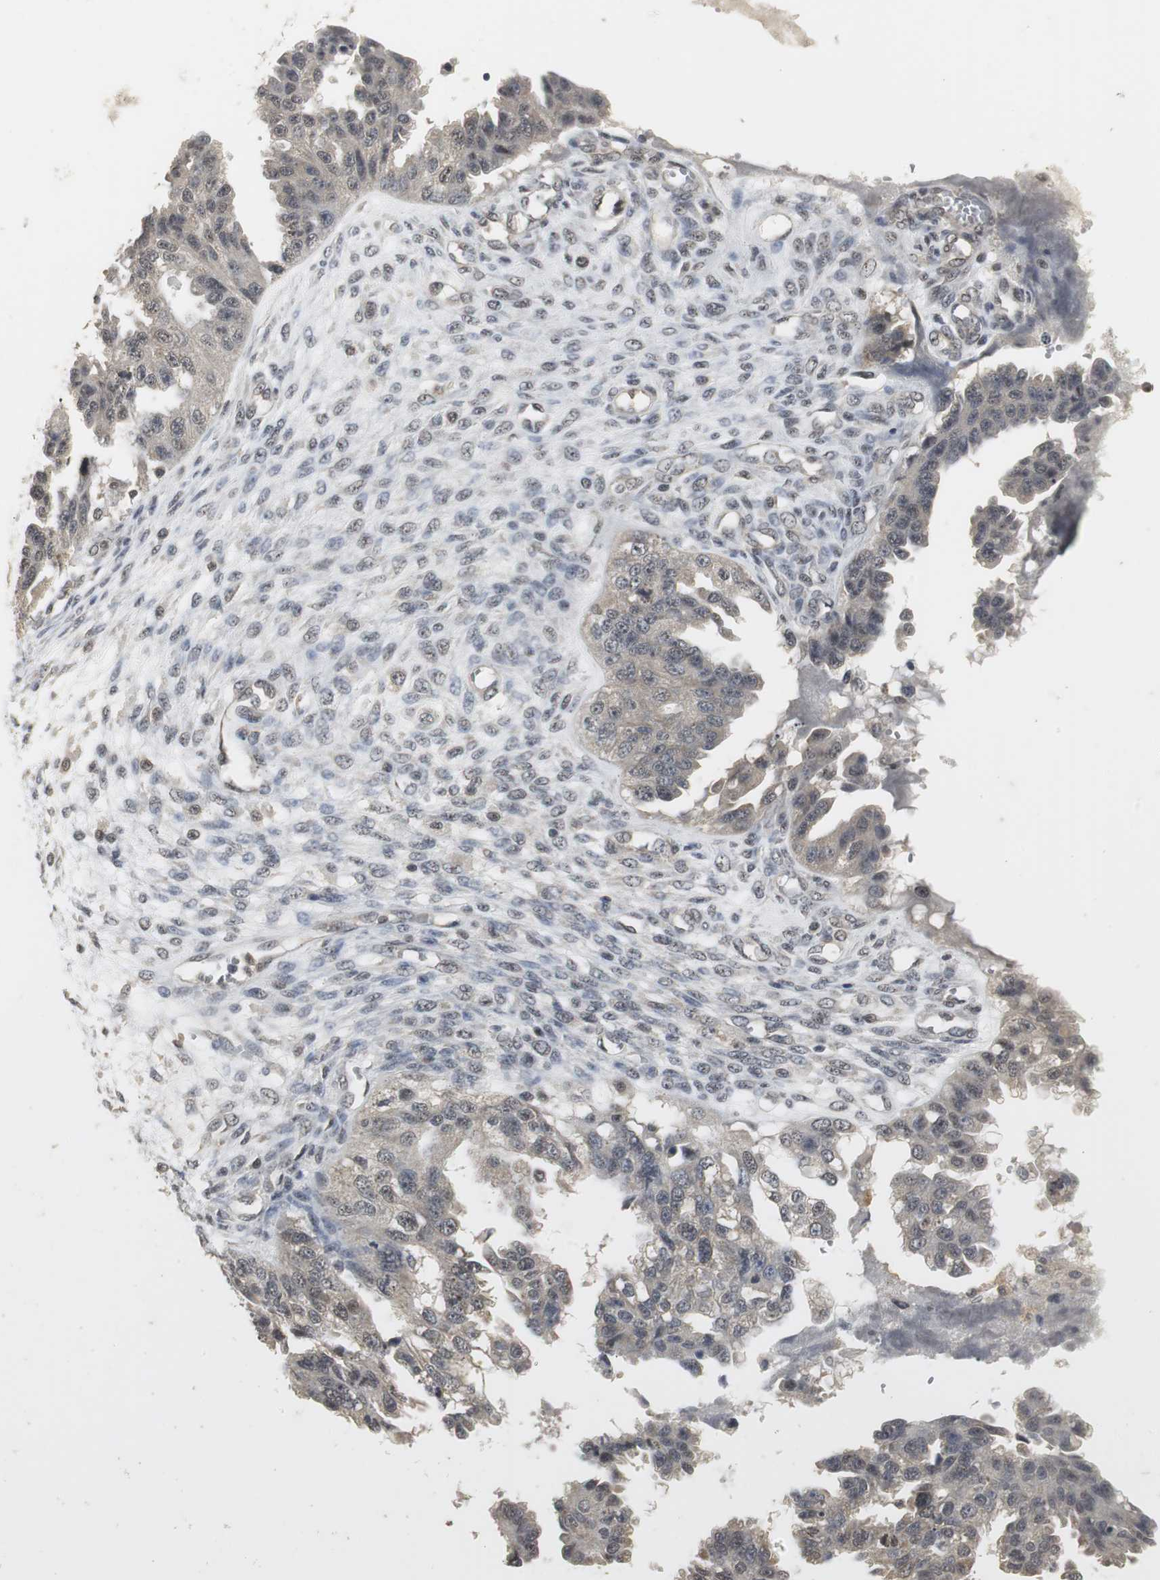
{"staining": {"intensity": "weak", "quantity": "<25%", "location": "nuclear"}, "tissue": "ovarian cancer", "cell_type": "Tumor cells", "image_type": "cancer", "snomed": [{"axis": "morphology", "description": "Cystadenocarcinoma, serous, NOS"}, {"axis": "topography", "description": "Ovary"}], "caption": "Protein analysis of serous cystadenocarcinoma (ovarian) reveals no significant staining in tumor cells.", "gene": "ELOA", "patient": {"sex": "female", "age": 58}}